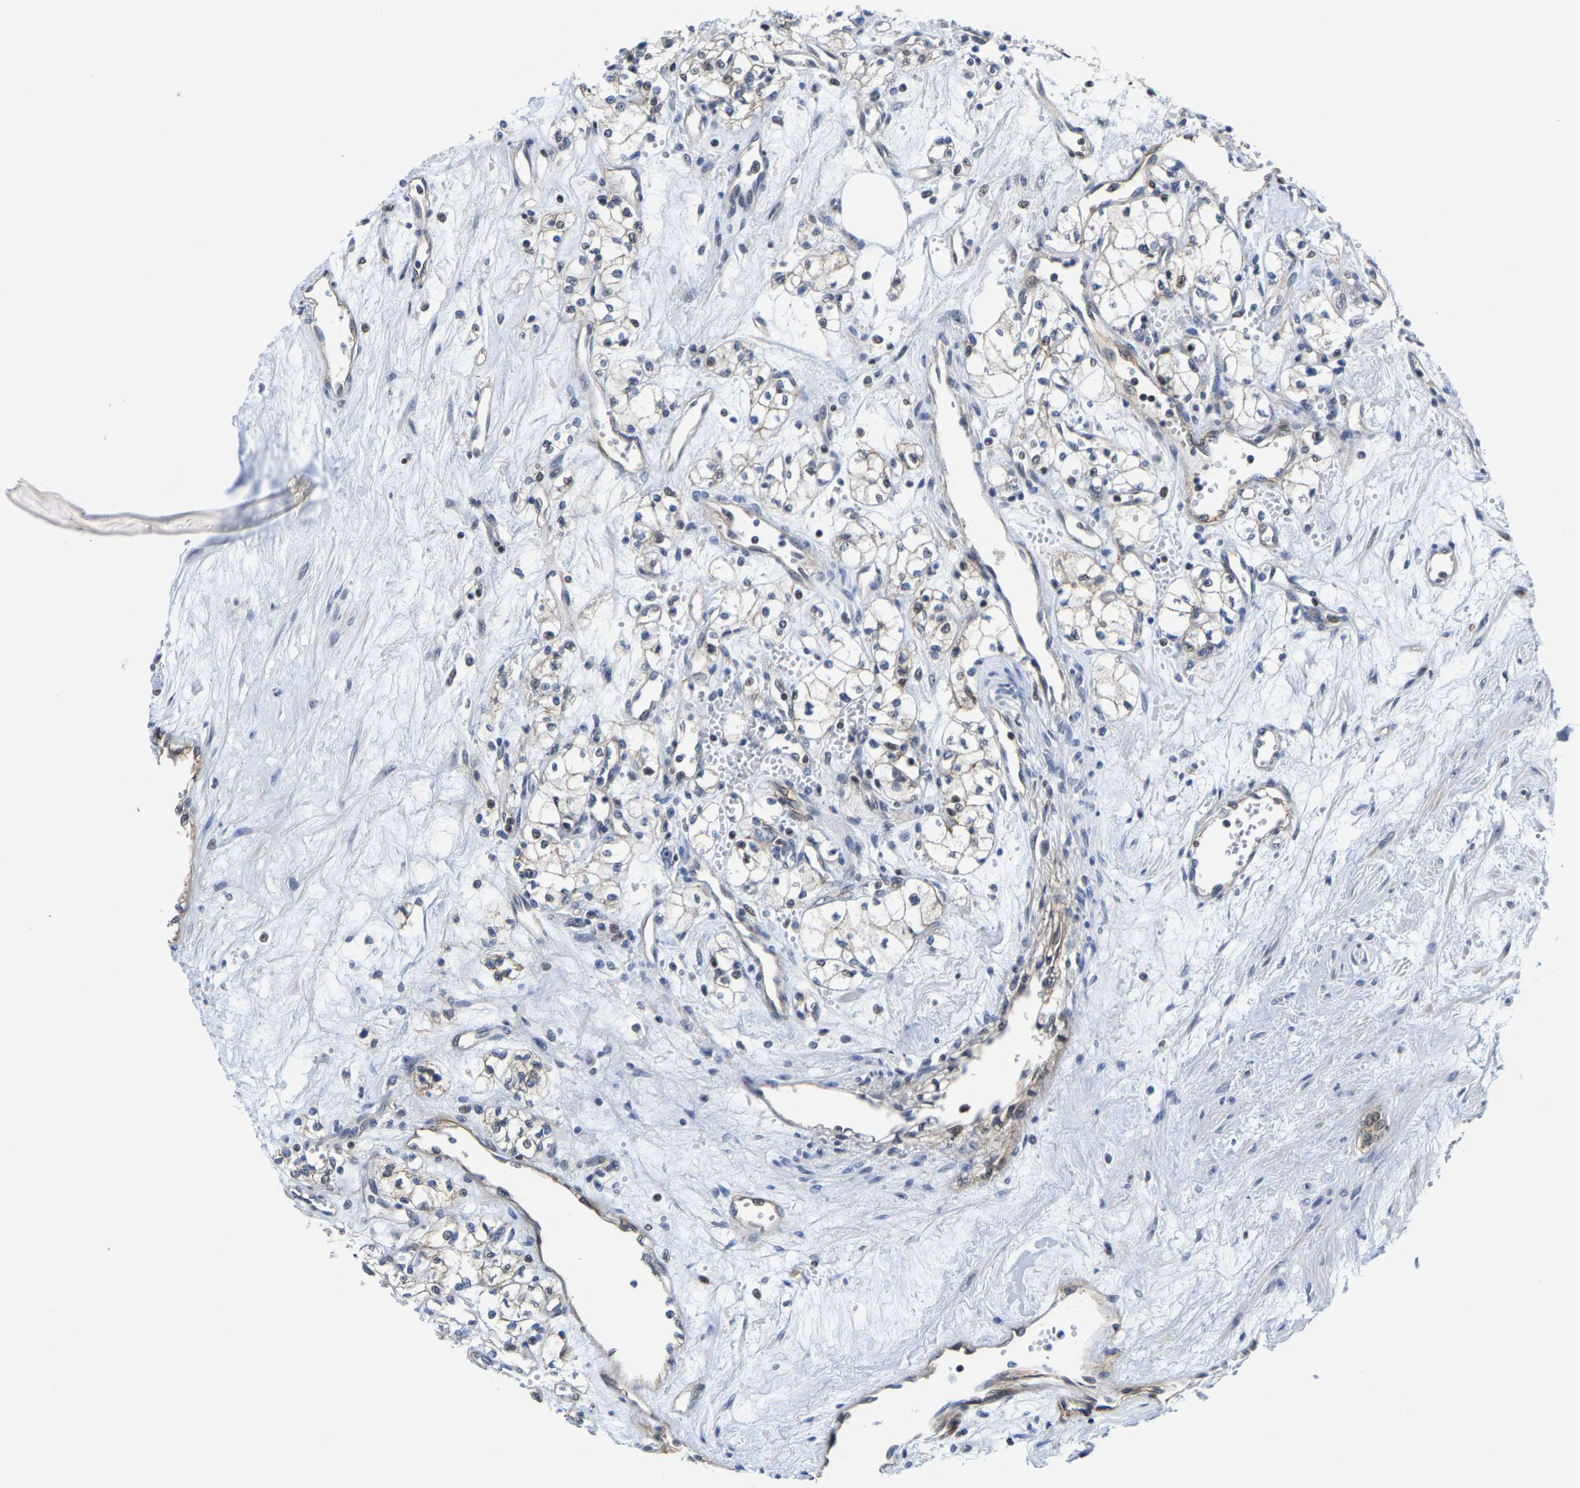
{"staining": {"intensity": "weak", "quantity": "25%-75%", "location": "cytoplasmic/membranous"}, "tissue": "renal cancer", "cell_type": "Tumor cells", "image_type": "cancer", "snomed": [{"axis": "morphology", "description": "Adenocarcinoma, NOS"}, {"axis": "topography", "description": "Kidney"}], "caption": "Immunohistochemical staining of human adenocarcinoma (renal) shows weak cytoplasmic/membranous protein positivity in approximately 25%-75% of tumor cells. Nuclei are stained in blue.", "gene": "GTPBP10", "patient": {"sex": "male", "age": 59}}